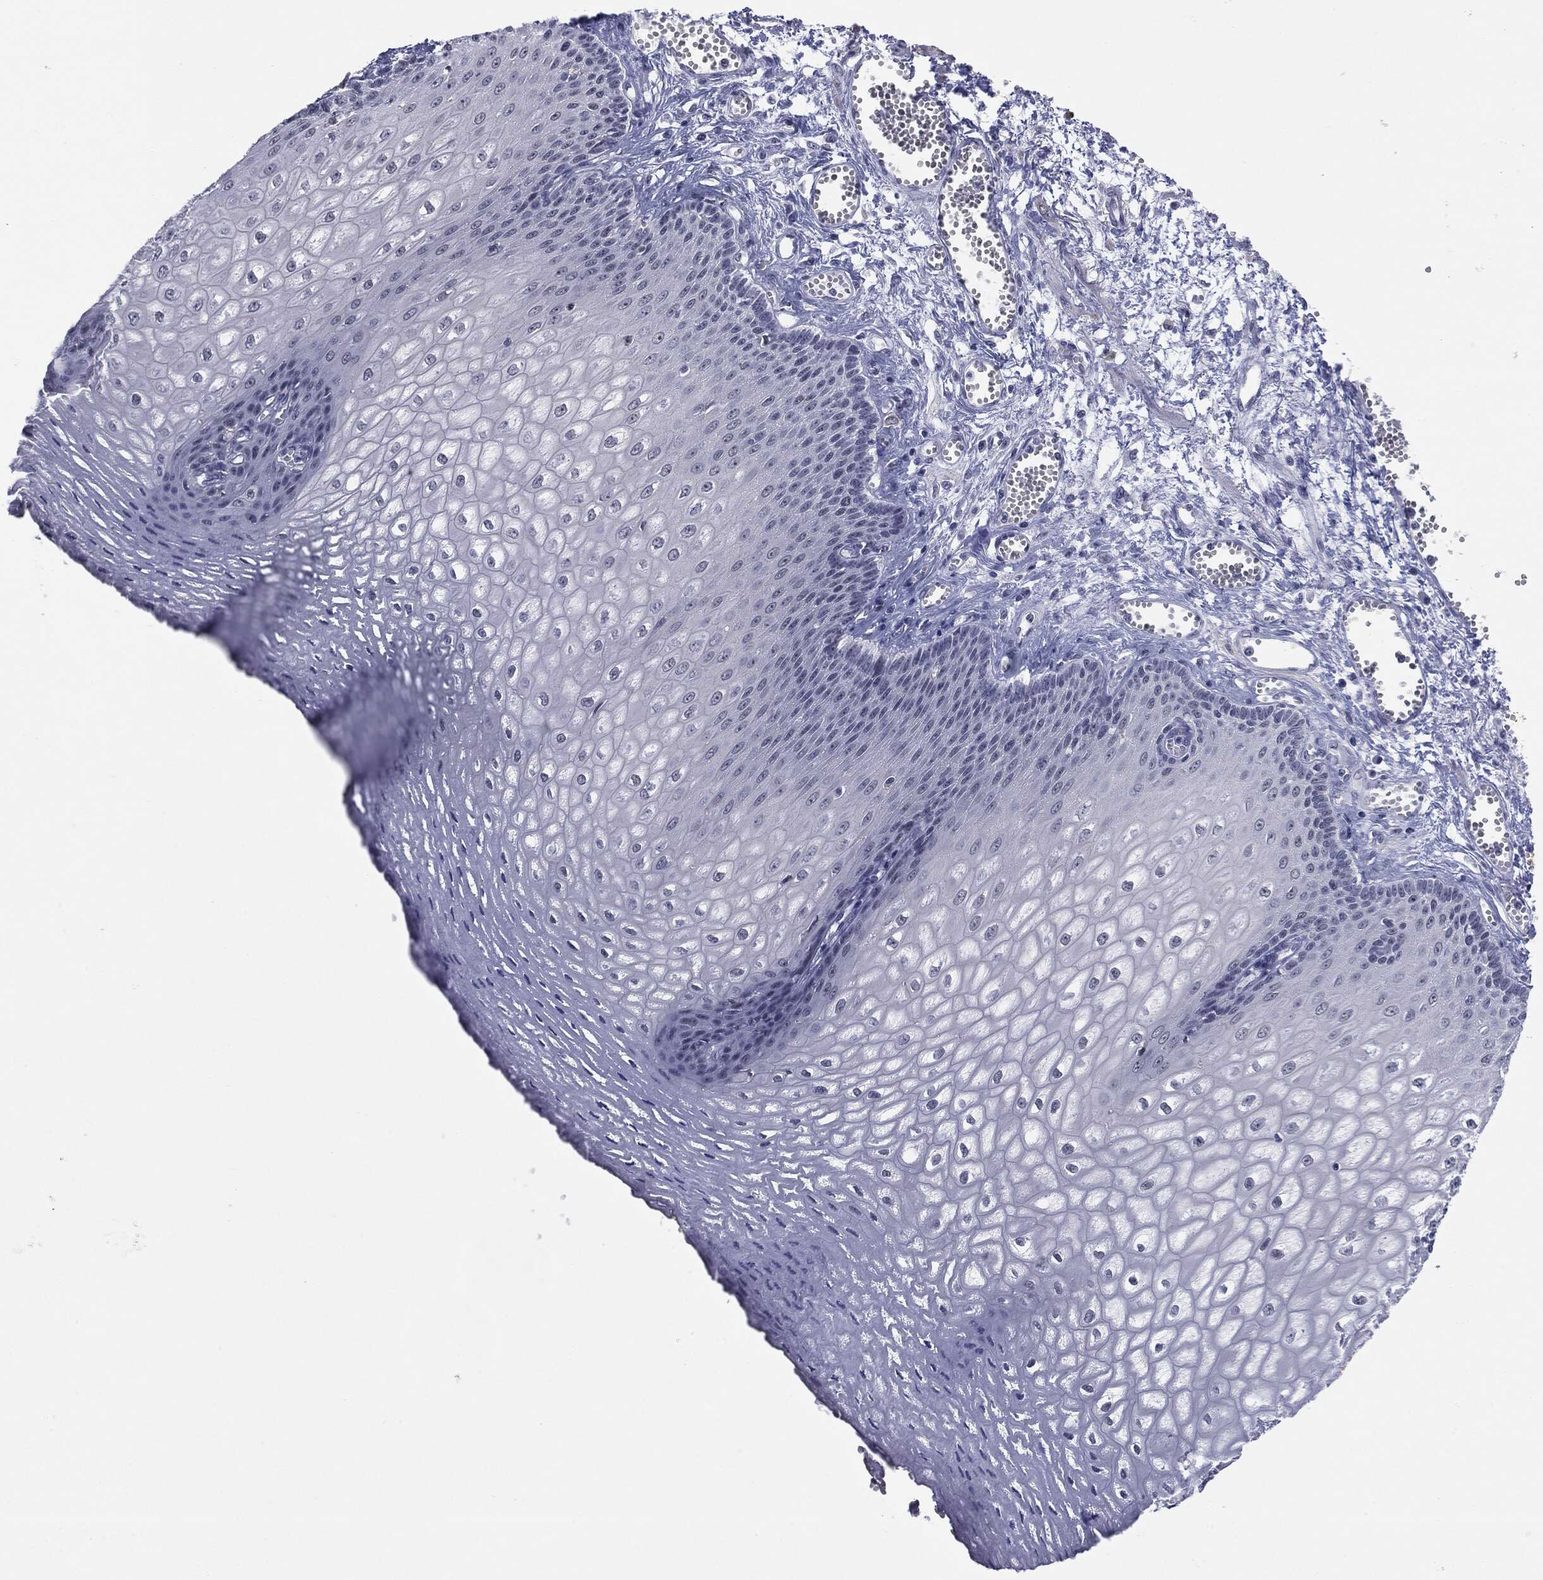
{"staining": {"intensity": "negative", "quantity": "none", "location": "none"}, "tissue": "esophagus", "cell_type": "Squamous epithelial cells", "image_type": "normal", "snomed": [{"axis": "morphology", "description": "Normal tissue, NOS"}, {"axis": "topography", "description": "Esophagus"}], "caption": "The histopathology image demonstrates no staining of squamous epithelial cells in benign esophagus.", "gene": "SLC5A5", "patient": {"sex": "male", "age": 58}}